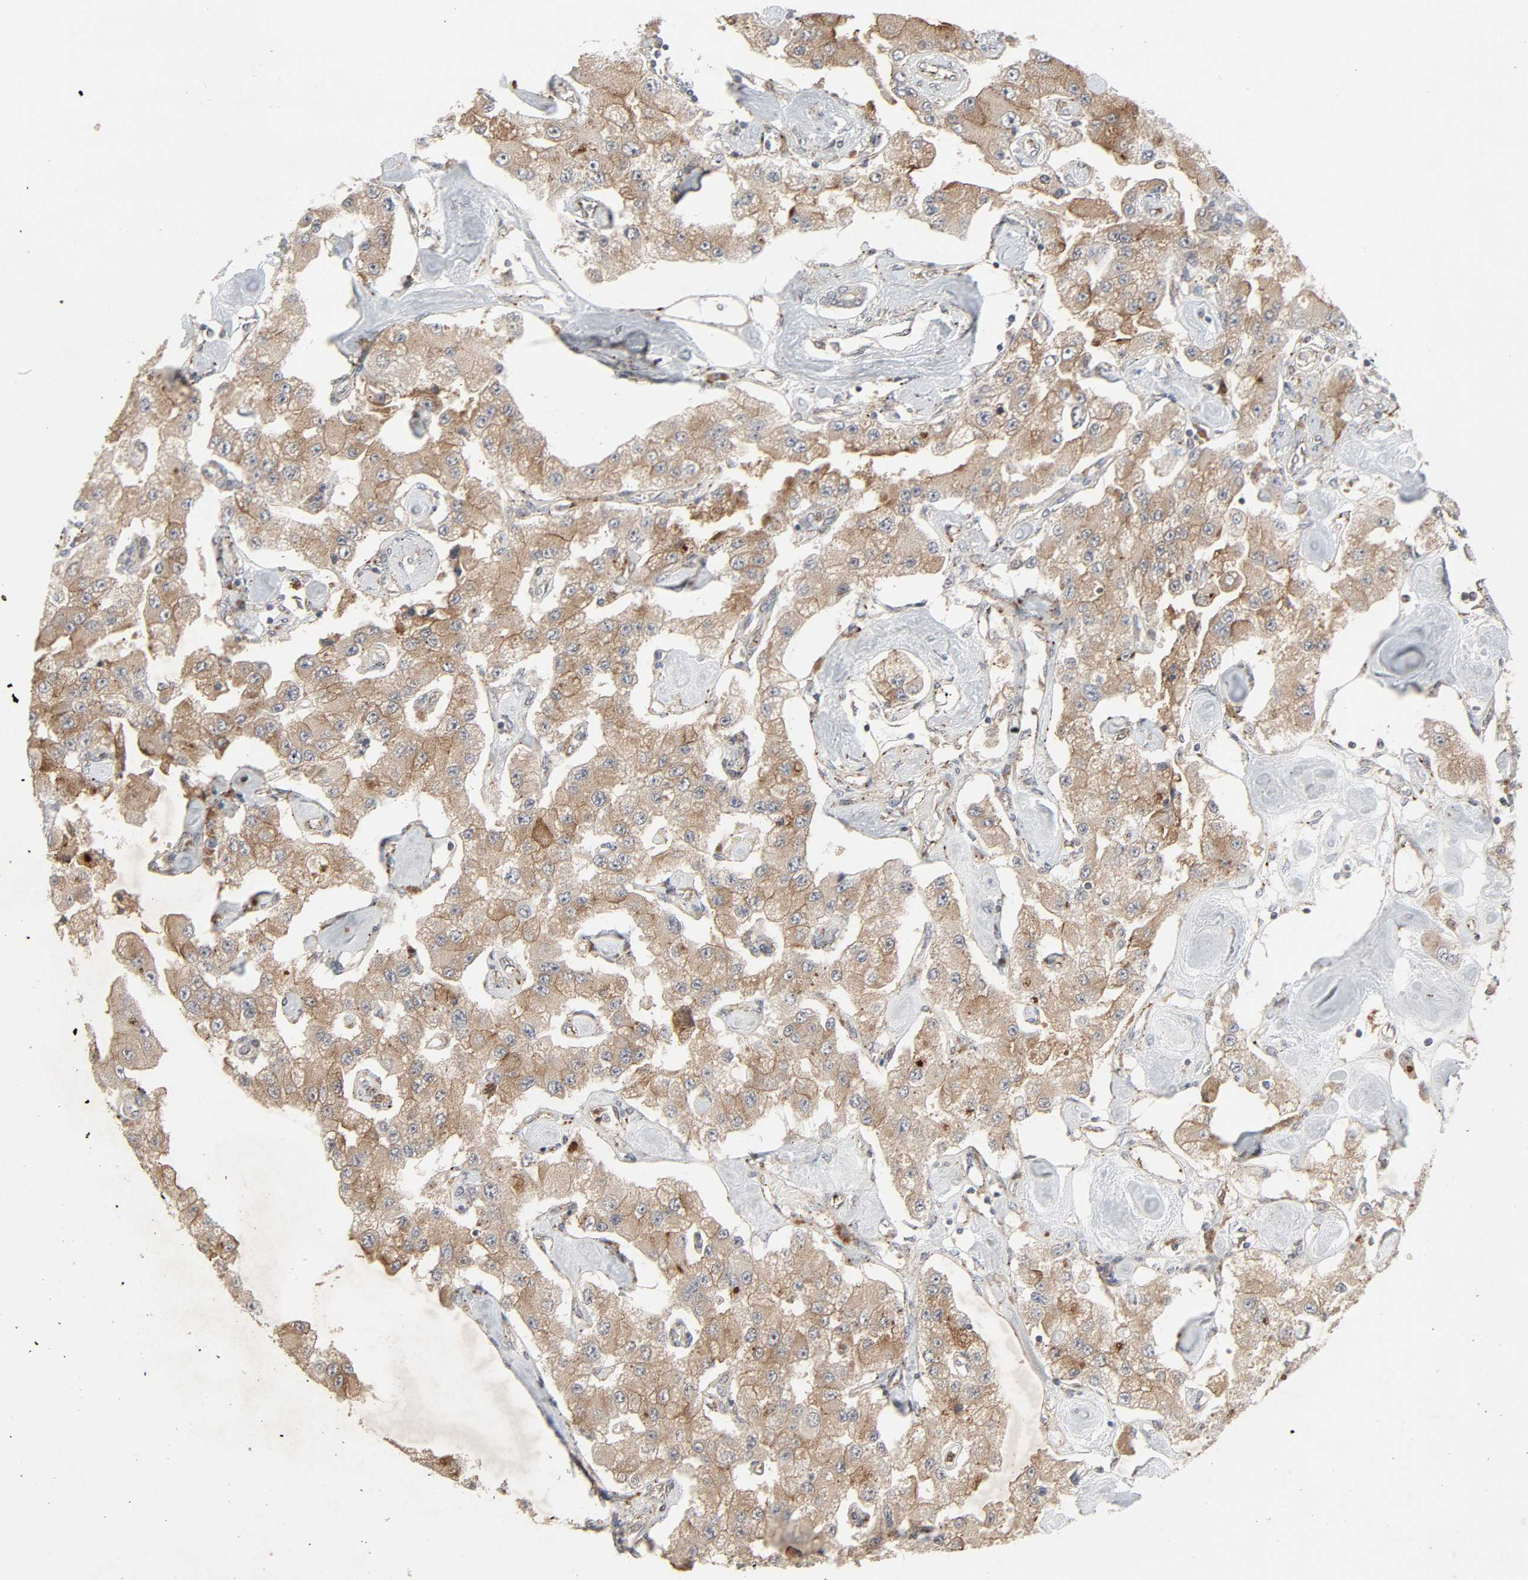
{"staining": {"intensity": "weak", "quantity": ">75%", "location": "cytoplasmic/membranous"}, "tissue": "carcinoid", "cell_type": "Tumor cells", "image_type": "cancer", "snomed": [{"axis": "morphology", "description": "Carcinoid, malignant, NOS"}, {"axis": "topography", "description": "Pancreas"}], "caption": "Protein expression analysis of human carcinoid reveals weak cytoplasmic/membranous expression in approximately >75% of tumor cells. The staining is performed using DAB brown chromogen to label protein expression. The nuclei are counter-stained blue using hematoxylin.", "gene": "ADCY4", "patient": {"sex": "male", "age": 41}}